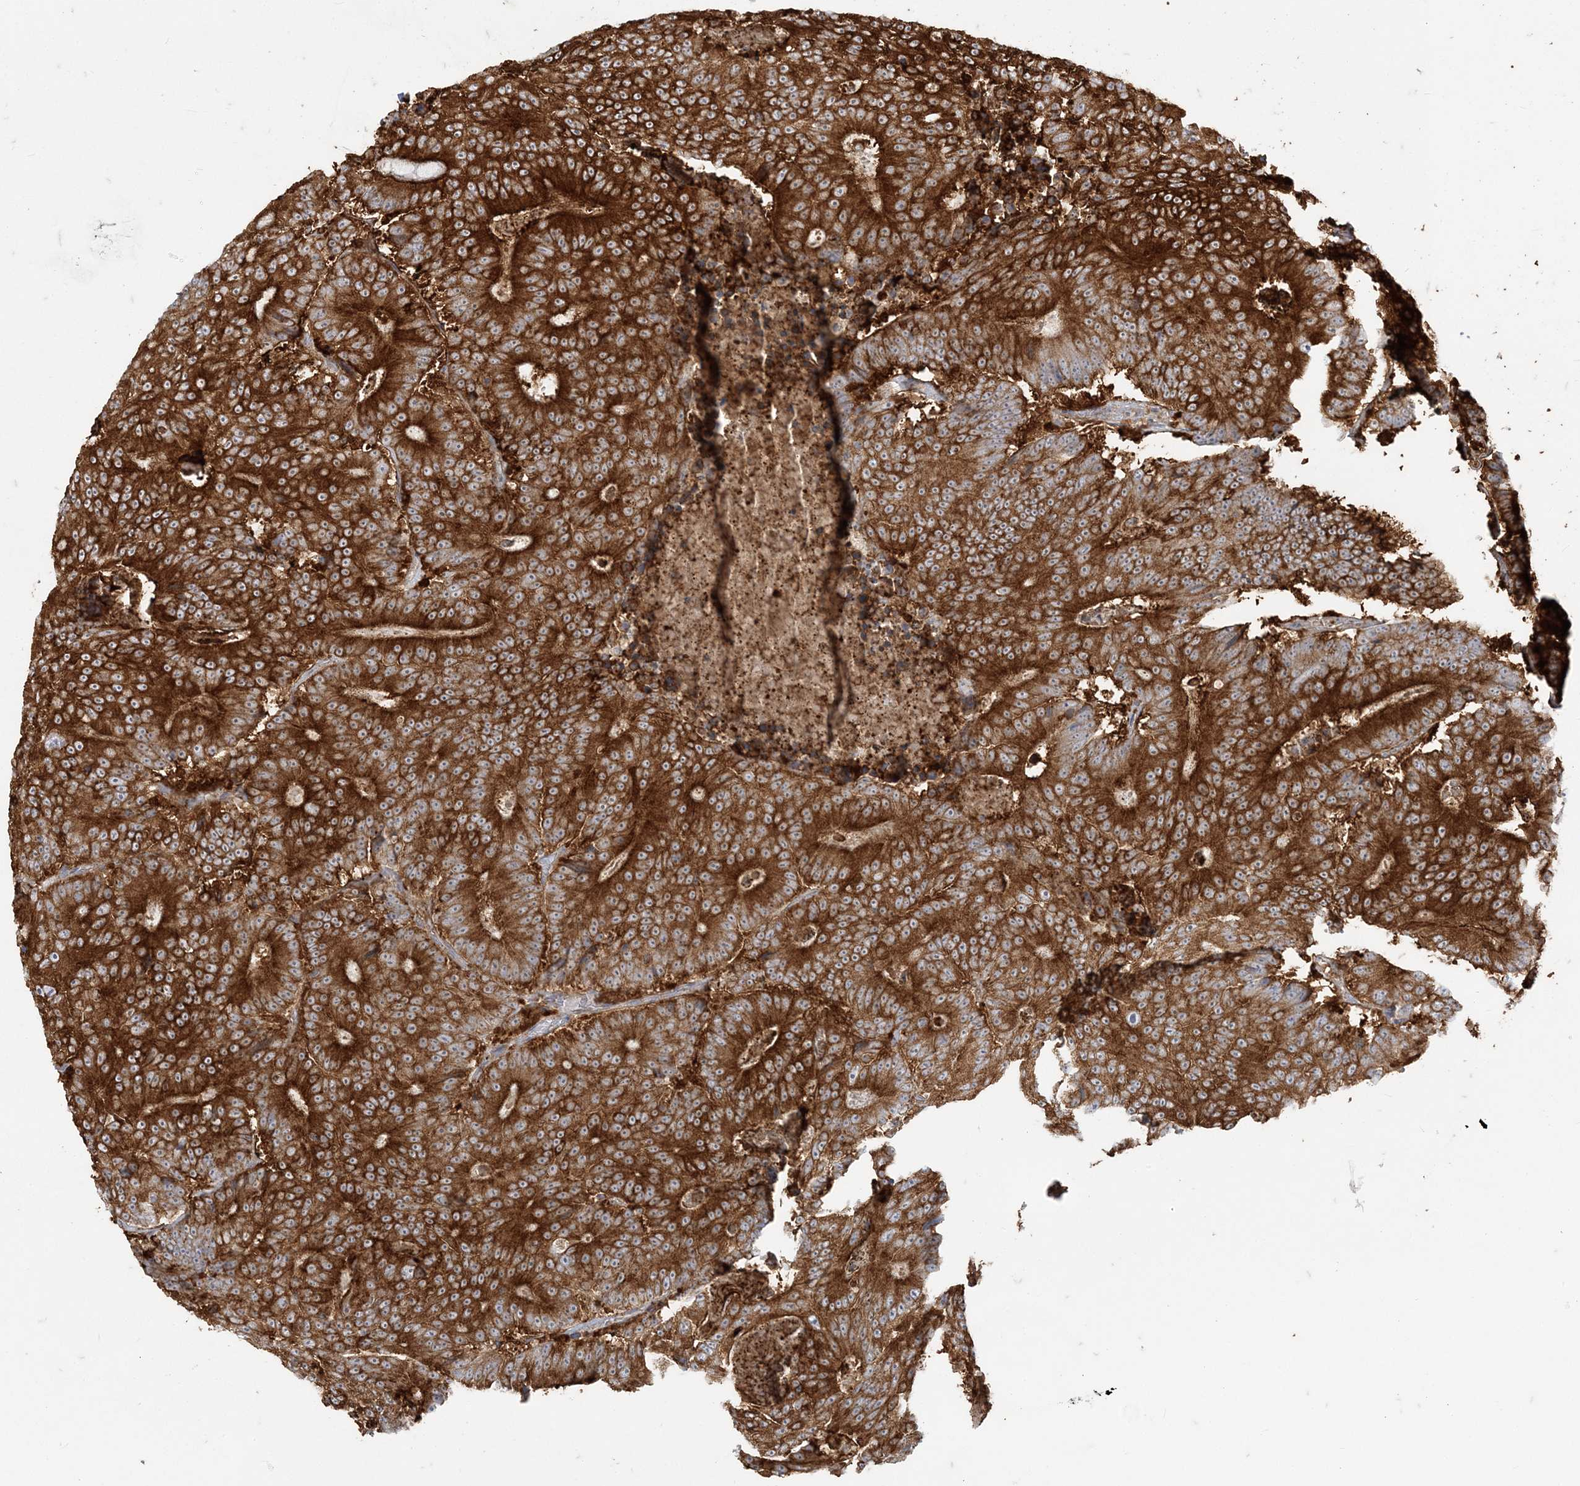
{"staining": {"intensity": "strong", "quantity": ">75%", "location": "cytoplasmic/membranous"}, "tissue": "colorectal cancer", "cell_type": "Tumor cells", "image_type": "cancer", "snomed": [{"axis": "morphology", "description": "Adenocarcinoma, NOS"}, {"axis": "topography", "description": "Colon"}], "caption": "Immunohistochemical staining of colorectal adenocarcinoma shows strong cytoplasmic/membranous protein staining in about >75% of tumor cells.", "gene": "DERL3", "patient": {"sex": "male", "age": 83}}